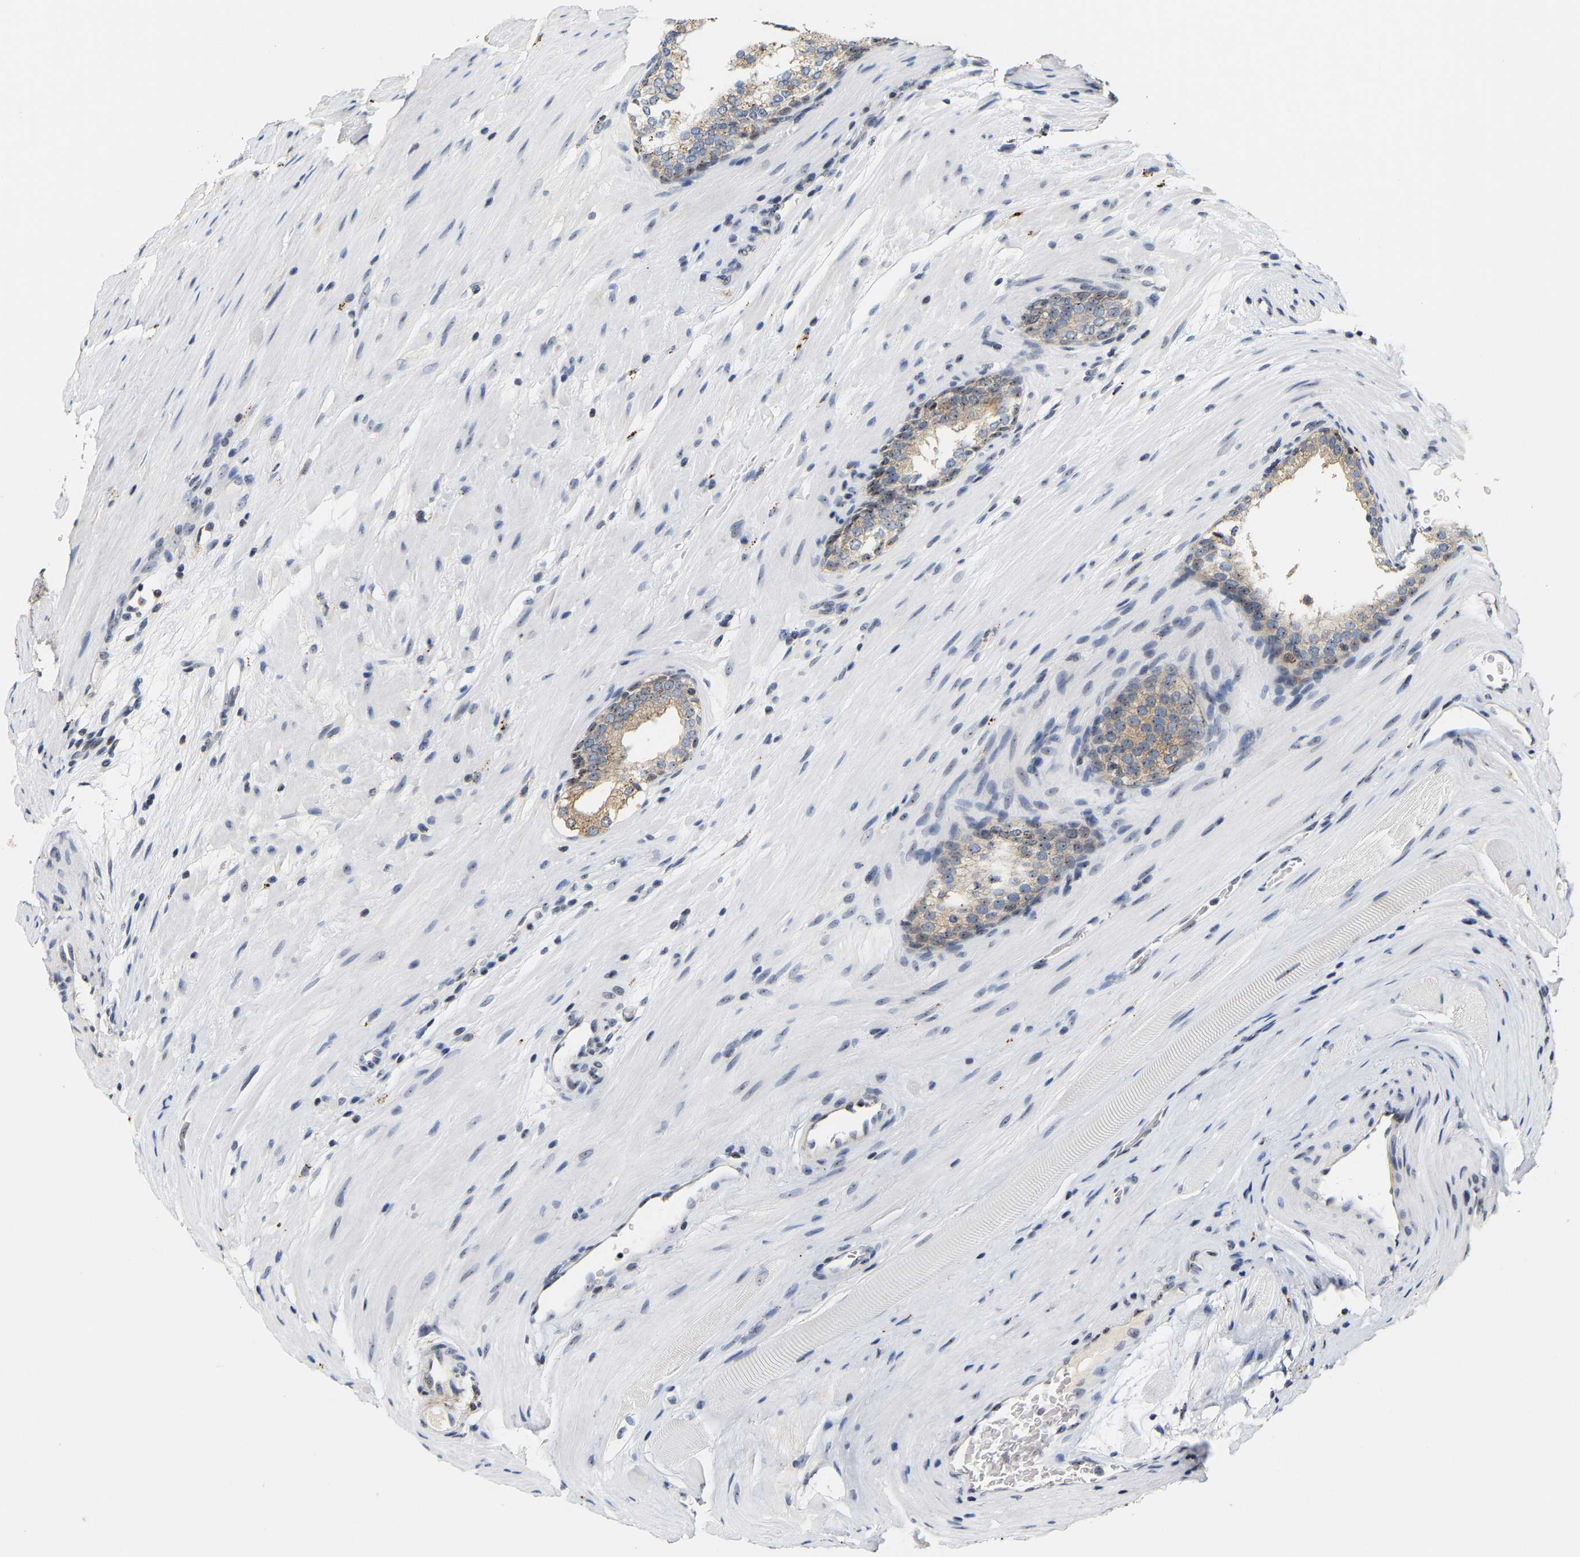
{"staining": {"intensity": "weak", "quantity": "25%-75%", "location": "cytoplasmic/membranous,nuclear"}, "tissue": "prostate cancer", "cell_type": "Tumor cells", "image_type": "cancer", "snomed": [{"axis": "morphology", "description": "Adenocarcinoma, Low grade"}, {"axis": "topography", "description": "Prostate"}], "caption": "Protein expression analysis of prostate cancer (adenocarcinoma (low-grade)) shows weak cytoplasmic/membranous and nuclear expression in approximately 25%-75% of tumor cells. The staining is performed using DAB (3,3'-diaminobenzidine) brown chromogen to label protein expression. The nuclei are counter-stained blue using hematoxylin.", "gene": "NOP58", "patient": {"sex": "male", "age": 70}}